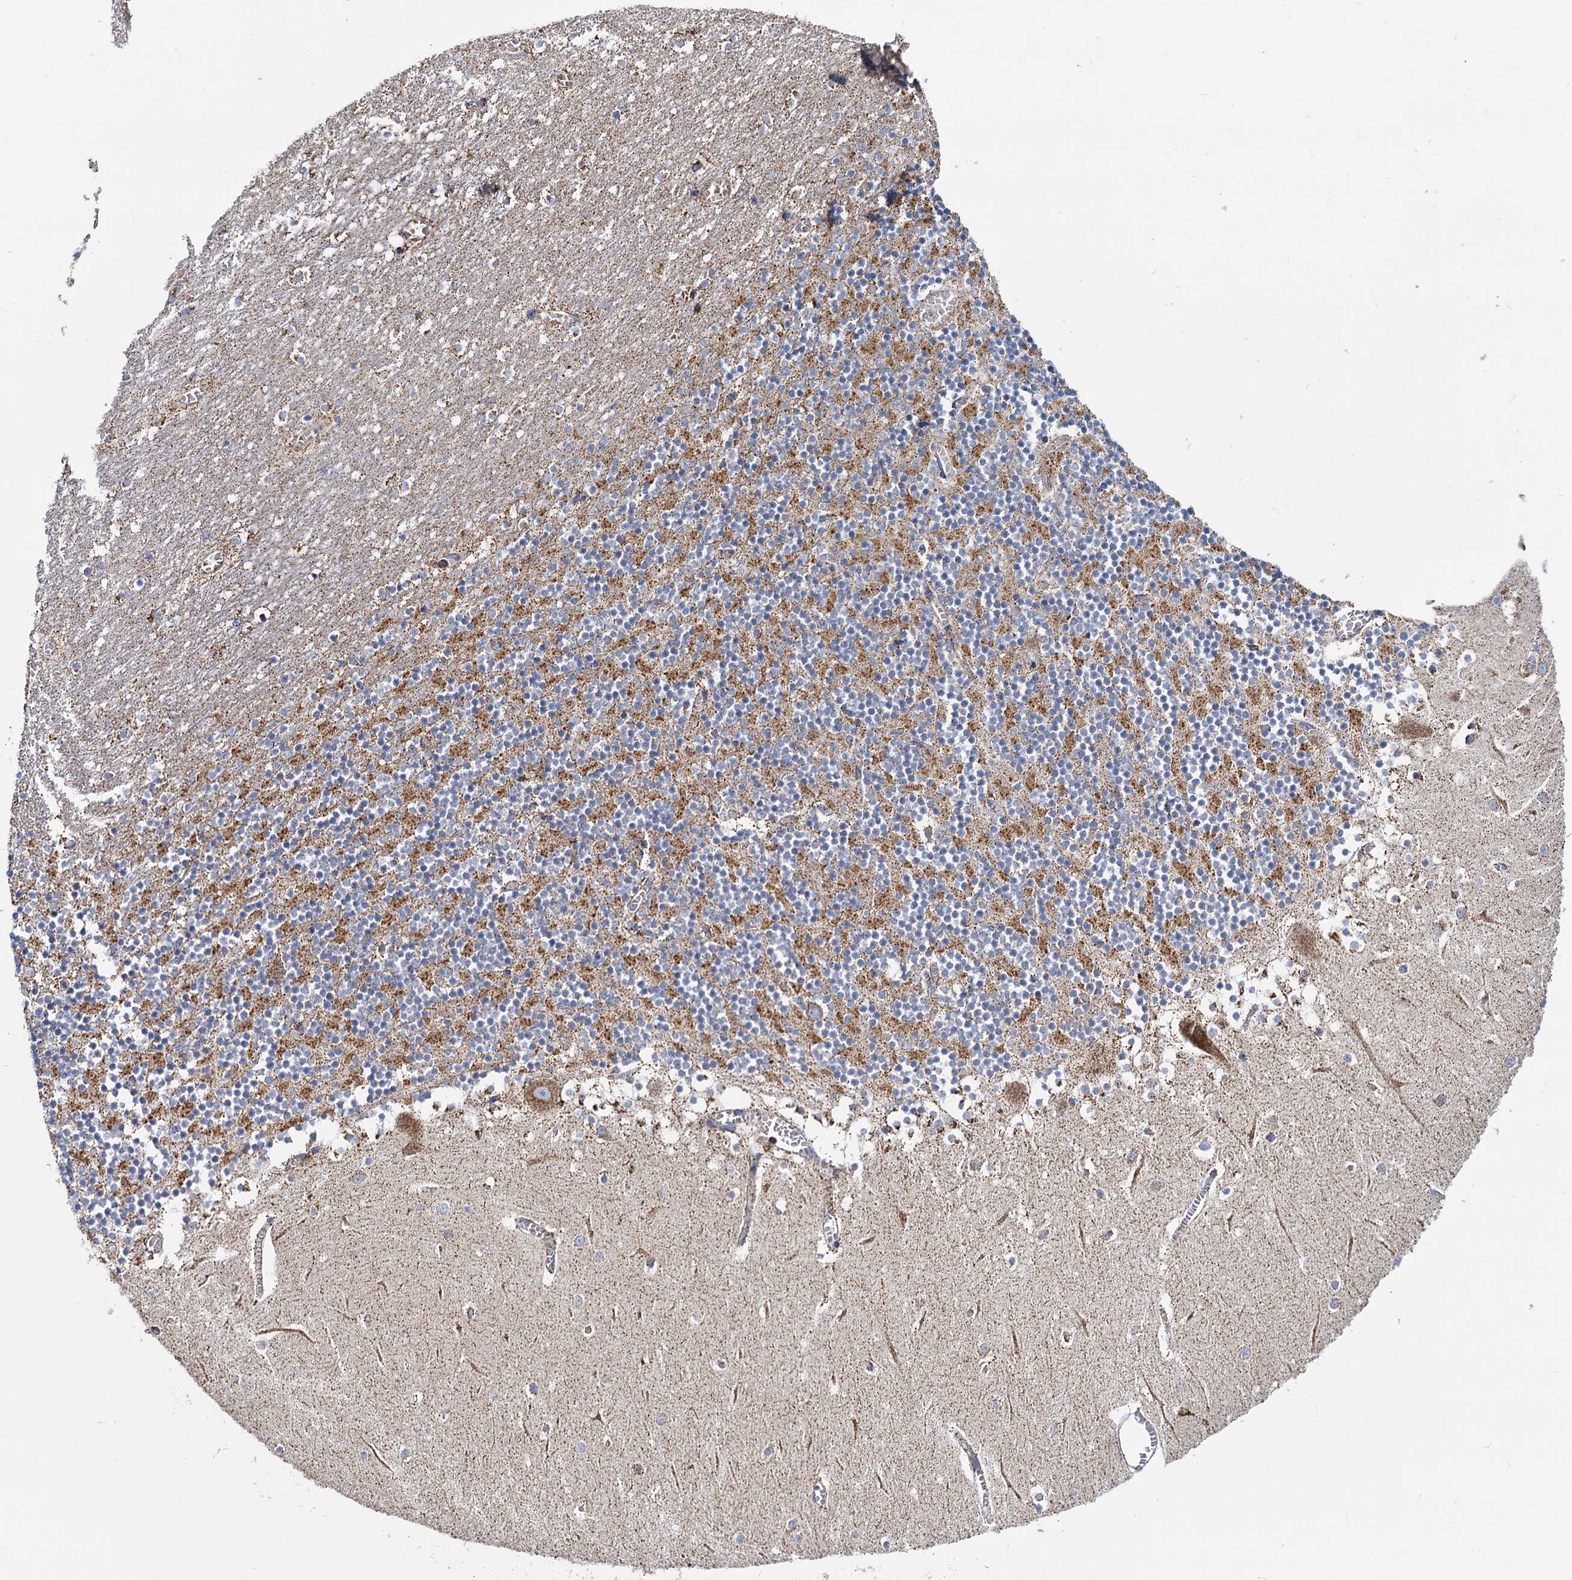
{"staining": {"intensity": "moderate", "quantity": "<25%", "location": "cytoplasmic/membranous"}, "tissue": "cerebellum", "cell_type": "Cells in granular layer", "image_type": "normal", "snomed": [{"axis": "morphology", "description": "Normal tissue, NOS"}, {"axis": "topography", "description": "Cerebellum"}], "caption": "Unremarkable cerebellum displays moderate cytoplasmic/membranous positivity in approximately <25% of cells in granular layer The staining is performed using DAB brown chromogen to label protein expression. The nuclei are counter-stained blue using hematoxylin..", "gene": "CCP110", "patient": {"sex": "female", "age": 28}}